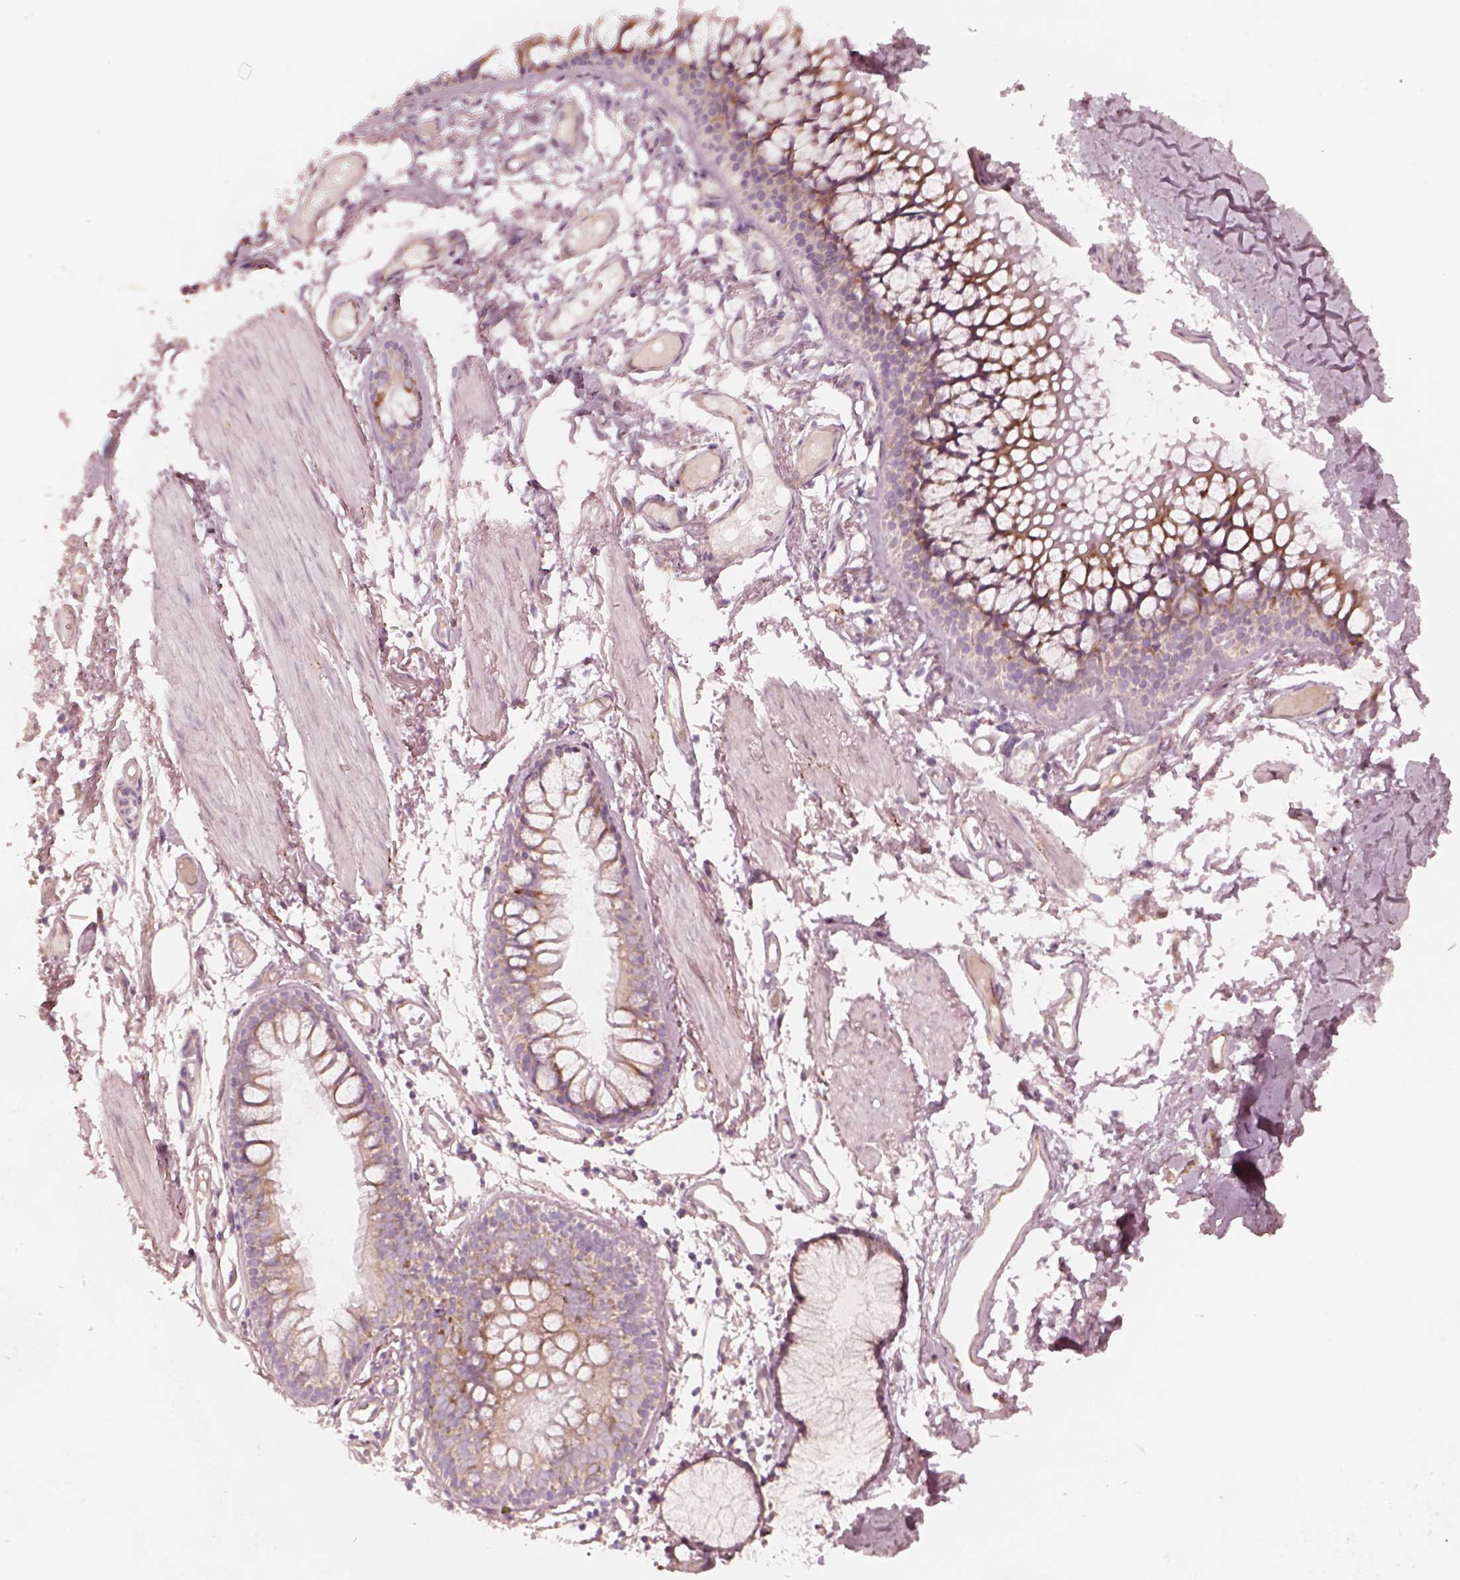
{"staining": {"intensity": "negative", "quantity": "none", "location": "none"}, "tissue": "soft tissue", "cell_type": "Fibroblasts", "image_type": "normal", "snomed": [{"axis": "morphology", "description": "Normal tissue, NOS"}, {"axis": "topography", "description": "Cartilage tissue"}, {"axis": "topography", "description": "Bronchus"}], "caption": "An immunohistochemistry (IHC) histopathology image of normal soft tissue is shown. There is no staining in fibroblasts of soft tissue. Brightfield microscopy of IHC stained with DAB (brown) and hematoxylin (blue), captured at high magnification.", "gene": "RAB3C", "patient": {"sex": "female", "age": 79}}